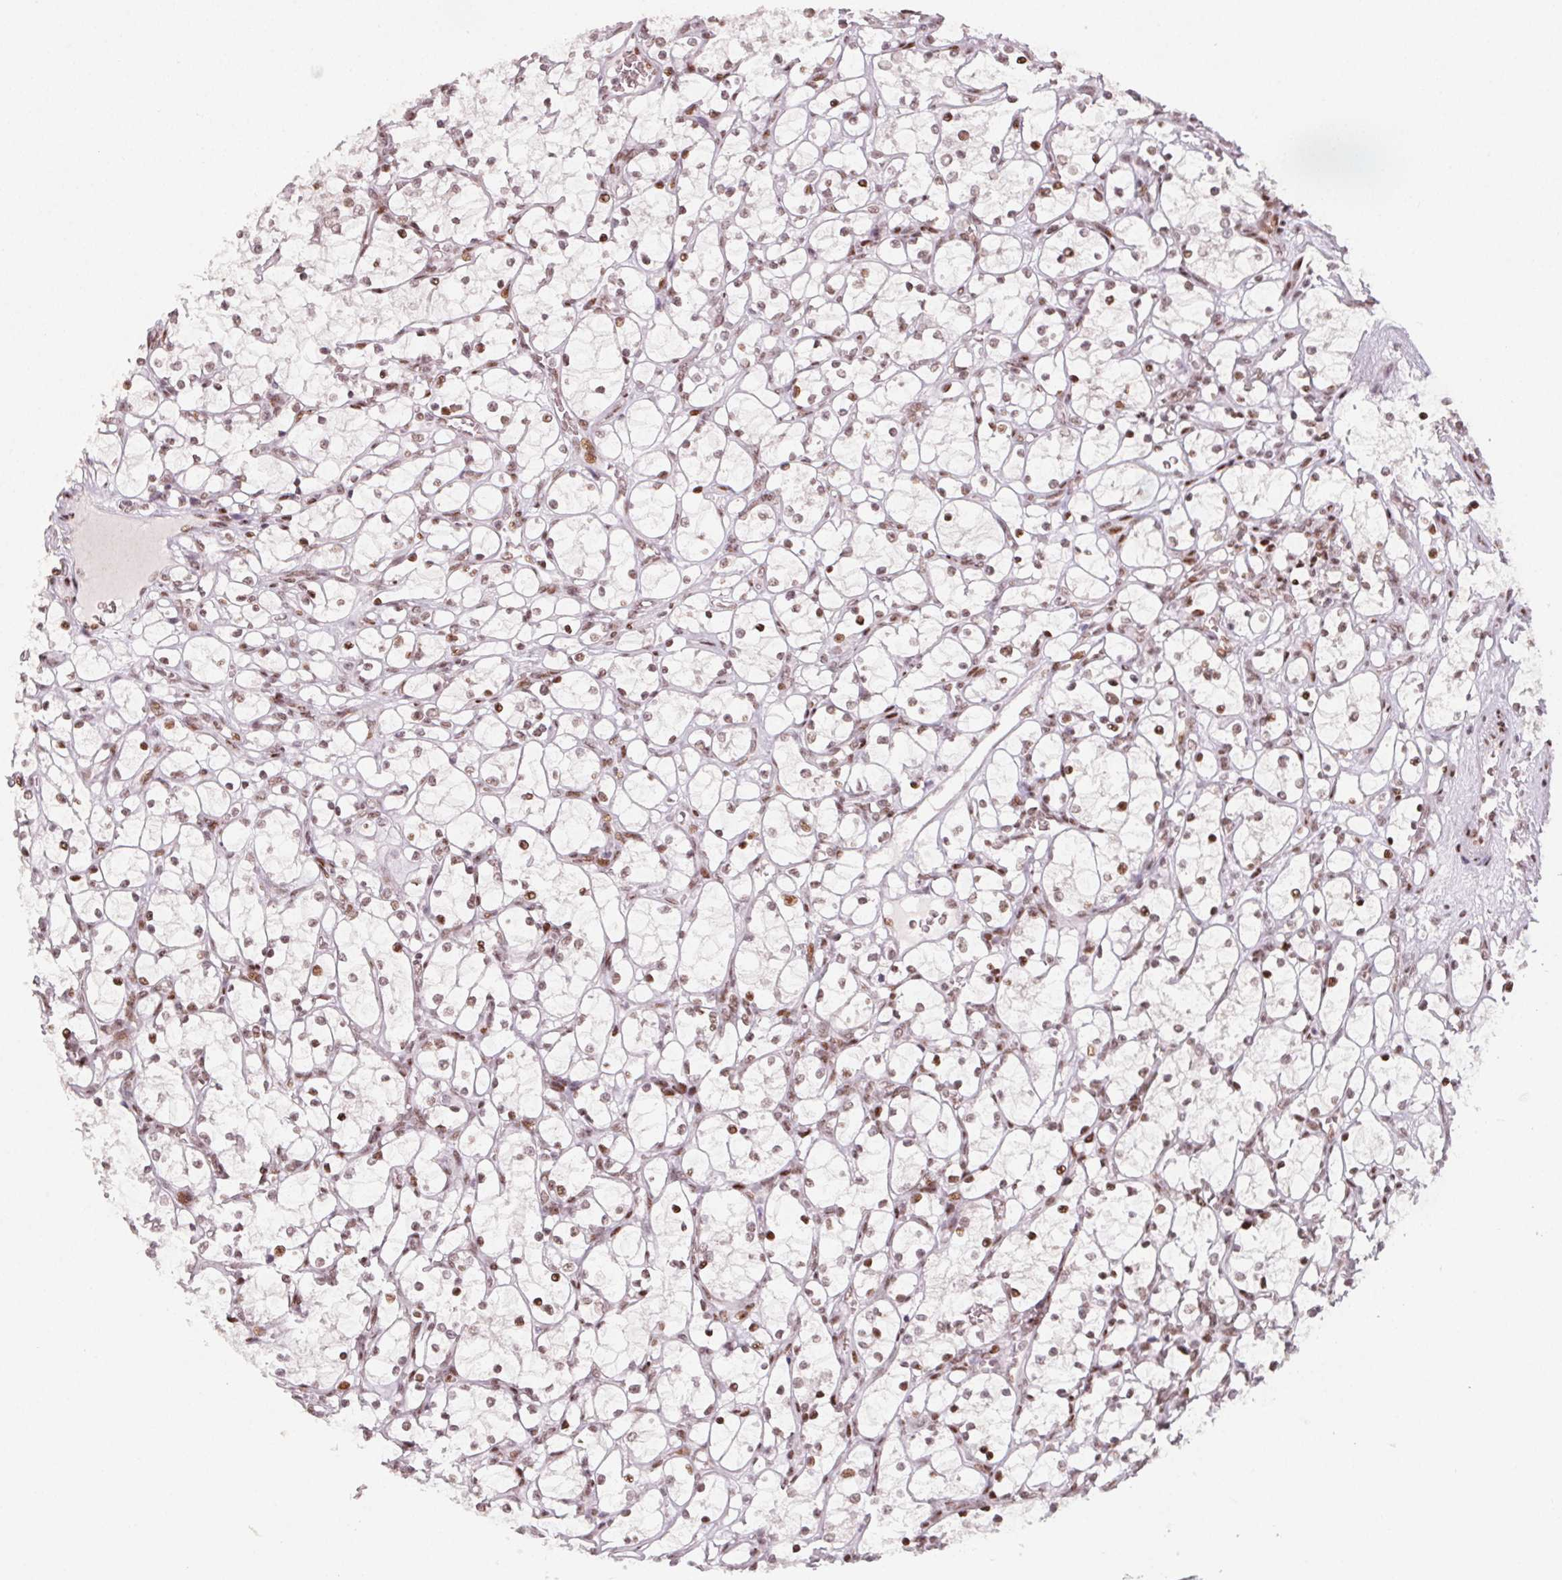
{"staining": {"intensity": "weak", "quantity": ">75%", "location": "nuclear"}, "tissue": "renal cancer", "cell_type": "Tumor cells", "image_type": "cancer", "snomed": [{"axis": "morphology", "description": "Adenocarcinoma, NOS"}, {"axis": "topography", "description": "Kidney"}], "caption": "Renal cancer stained with a protein marker exhibits weak staining in tumor cells.", "gene": "KMT2A", "patient": {"sex": "female", "age": 69}}